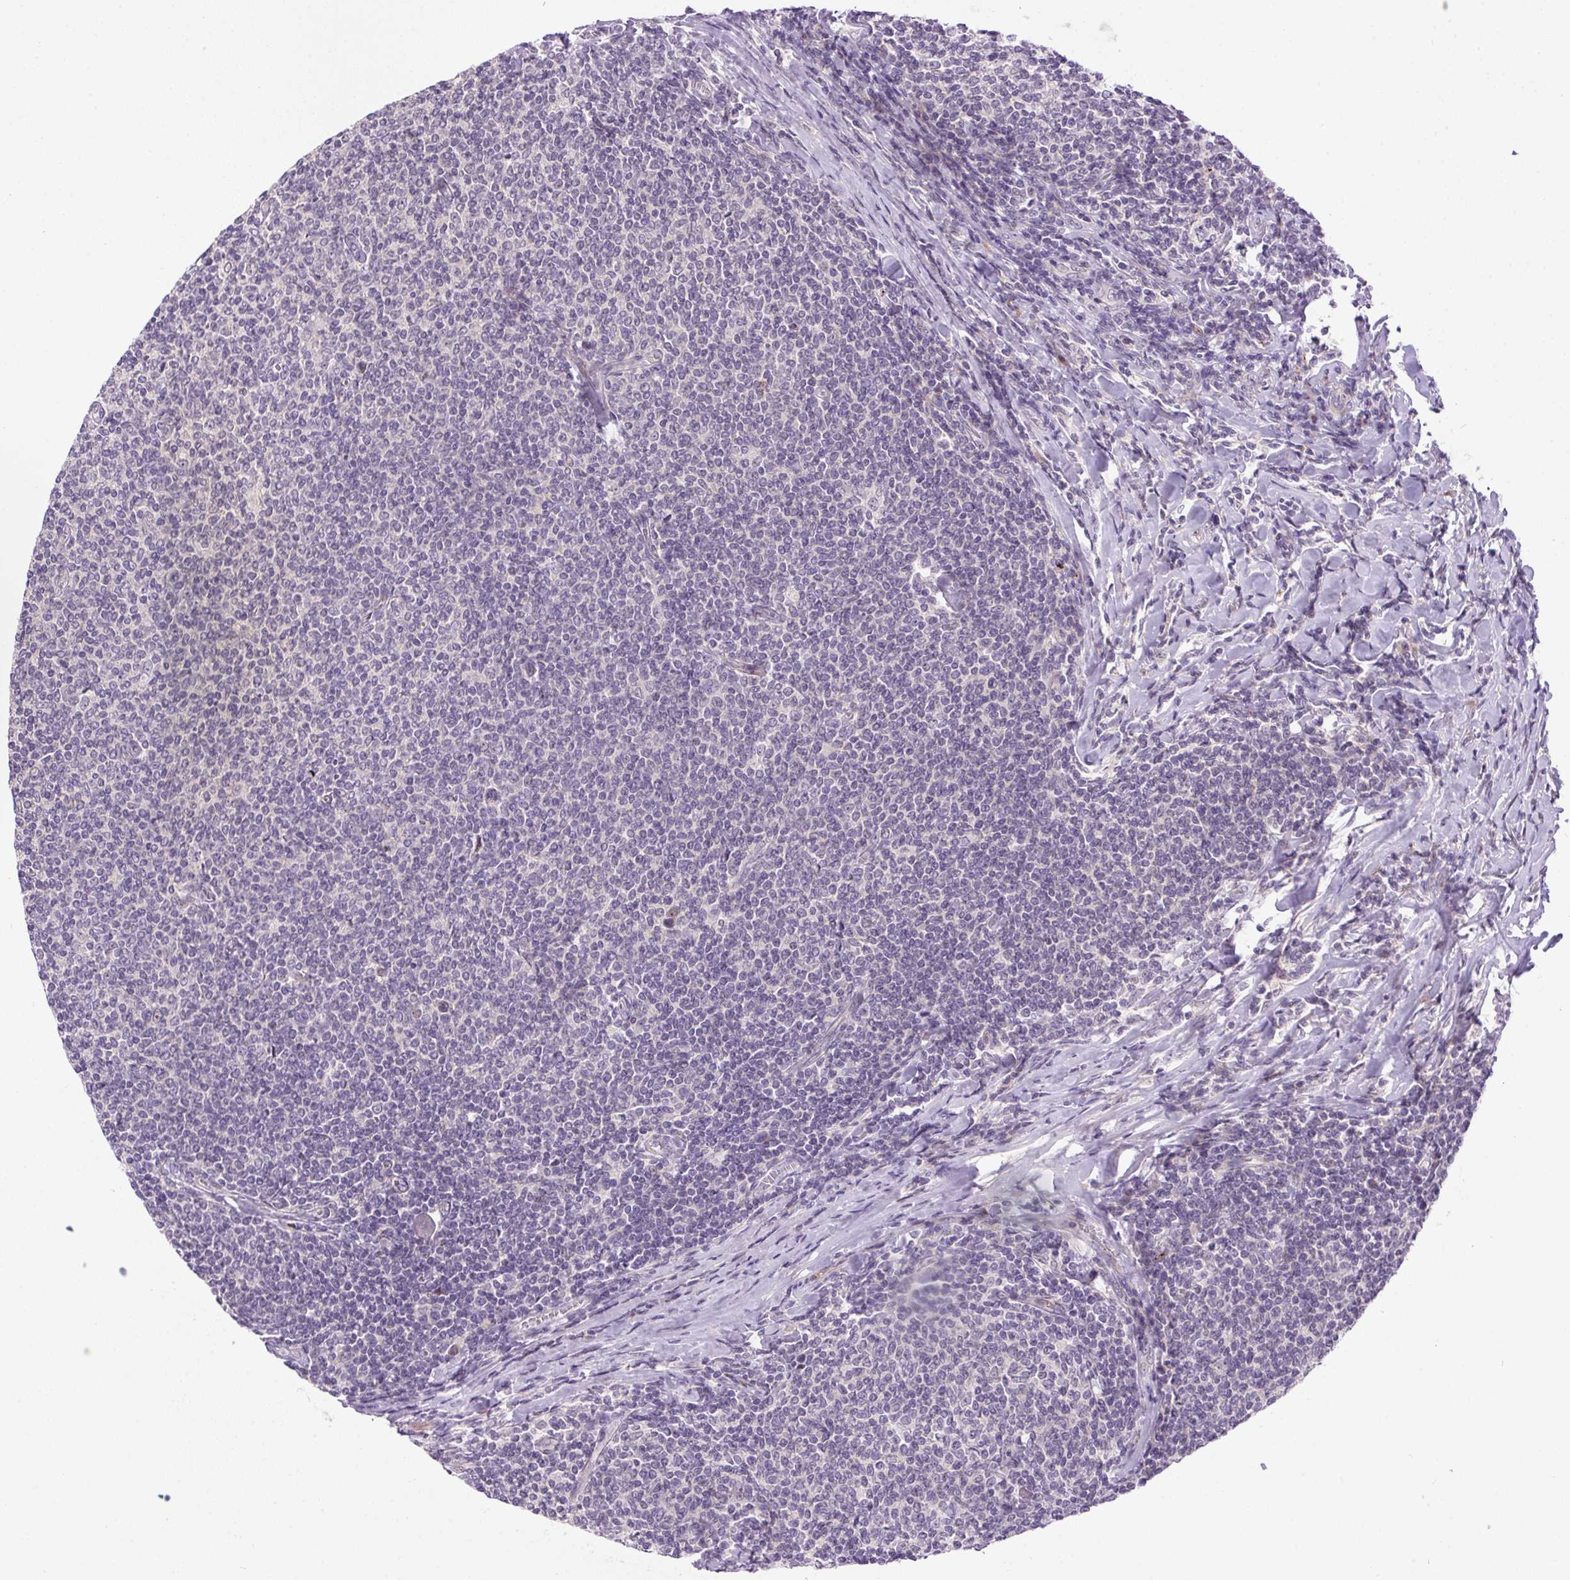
{"staining": {"intensity": "negative", "quantity": "none", "location": "none"}, "tissue": "lymphoma", "cell_type": "Tumor cells", "image_type": "cancer", "snomed": [{"axis": "morphology", "description": "Malignant lymphoma, non-Hodgkin's type, Low grade"}, {"axis": "topography", "description": "Lymph node"}], "caption": "Immunohistochemical staining of human malignant lymphoma, non-Hodgkin's type (low-grade) shows no significant expression in tumor cells.", "gene": "LRRTM1", "patient": {"sex": "male", "age": 52}}